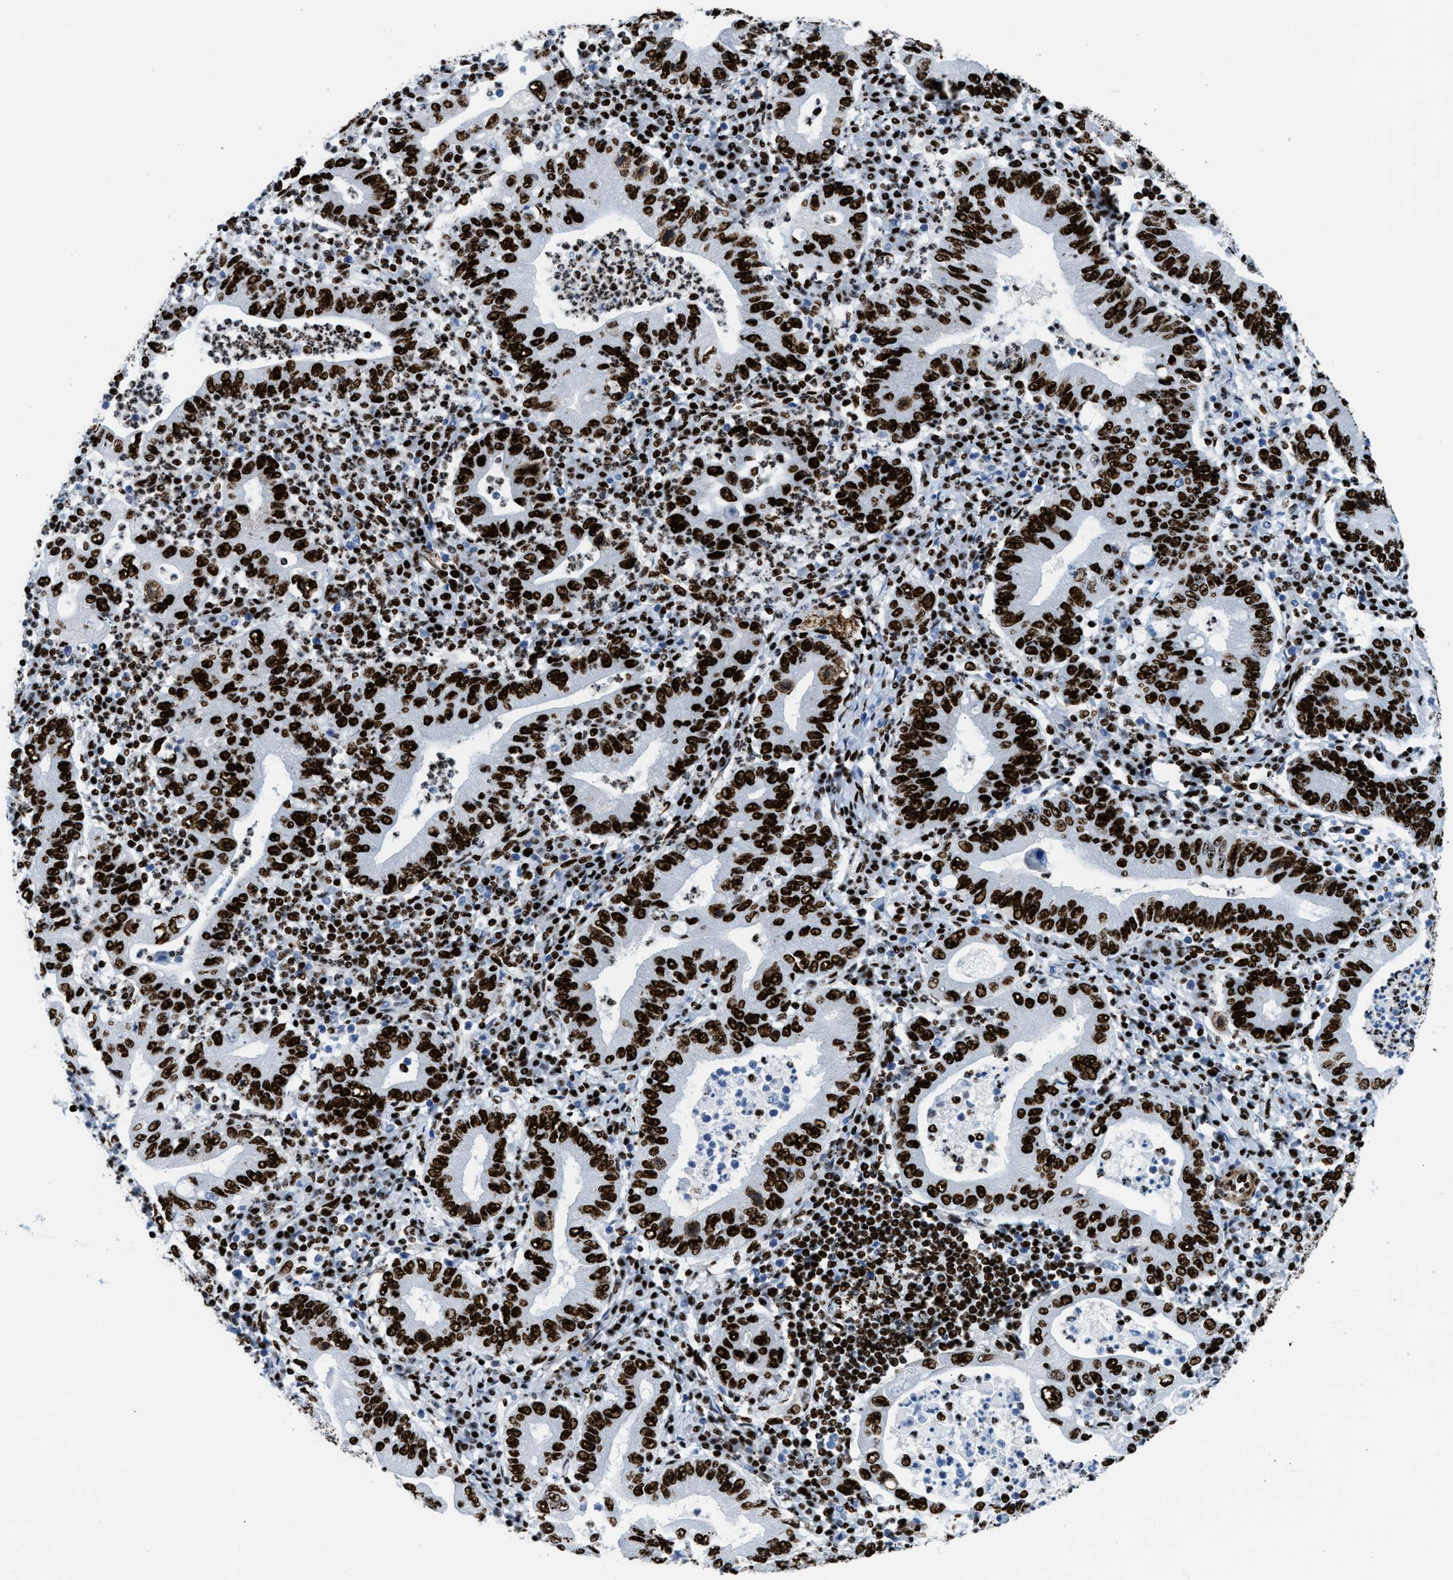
{"staining": {"intensity": "strong", "quantity": ">75%", "location": "nuclear"}, "tissue": "stomach cancer", "cell_type": "Tumor cells", "image_type": "cancer", "snomed": [{"axis": "morphology", "description": "Normal tissue, NOS"}, {"axis": "morphology", "description": "Adenocarcinoma, NOS"}, {"axis": "topography", "description": "Esophagus"}, {"axis": "topography", "description": "Stomach, upper"}, {"axis": "topography", "description": "Peripheral nerve tissue"}], "caption": "The photomicrograph demonstrates a brown stain indicating the presence of a protein in the nuclear of tumor cells in stomach cancer (adenocarcinoma).", "gene": "NONO", "patient": {"sex": "male", "age": 62}}